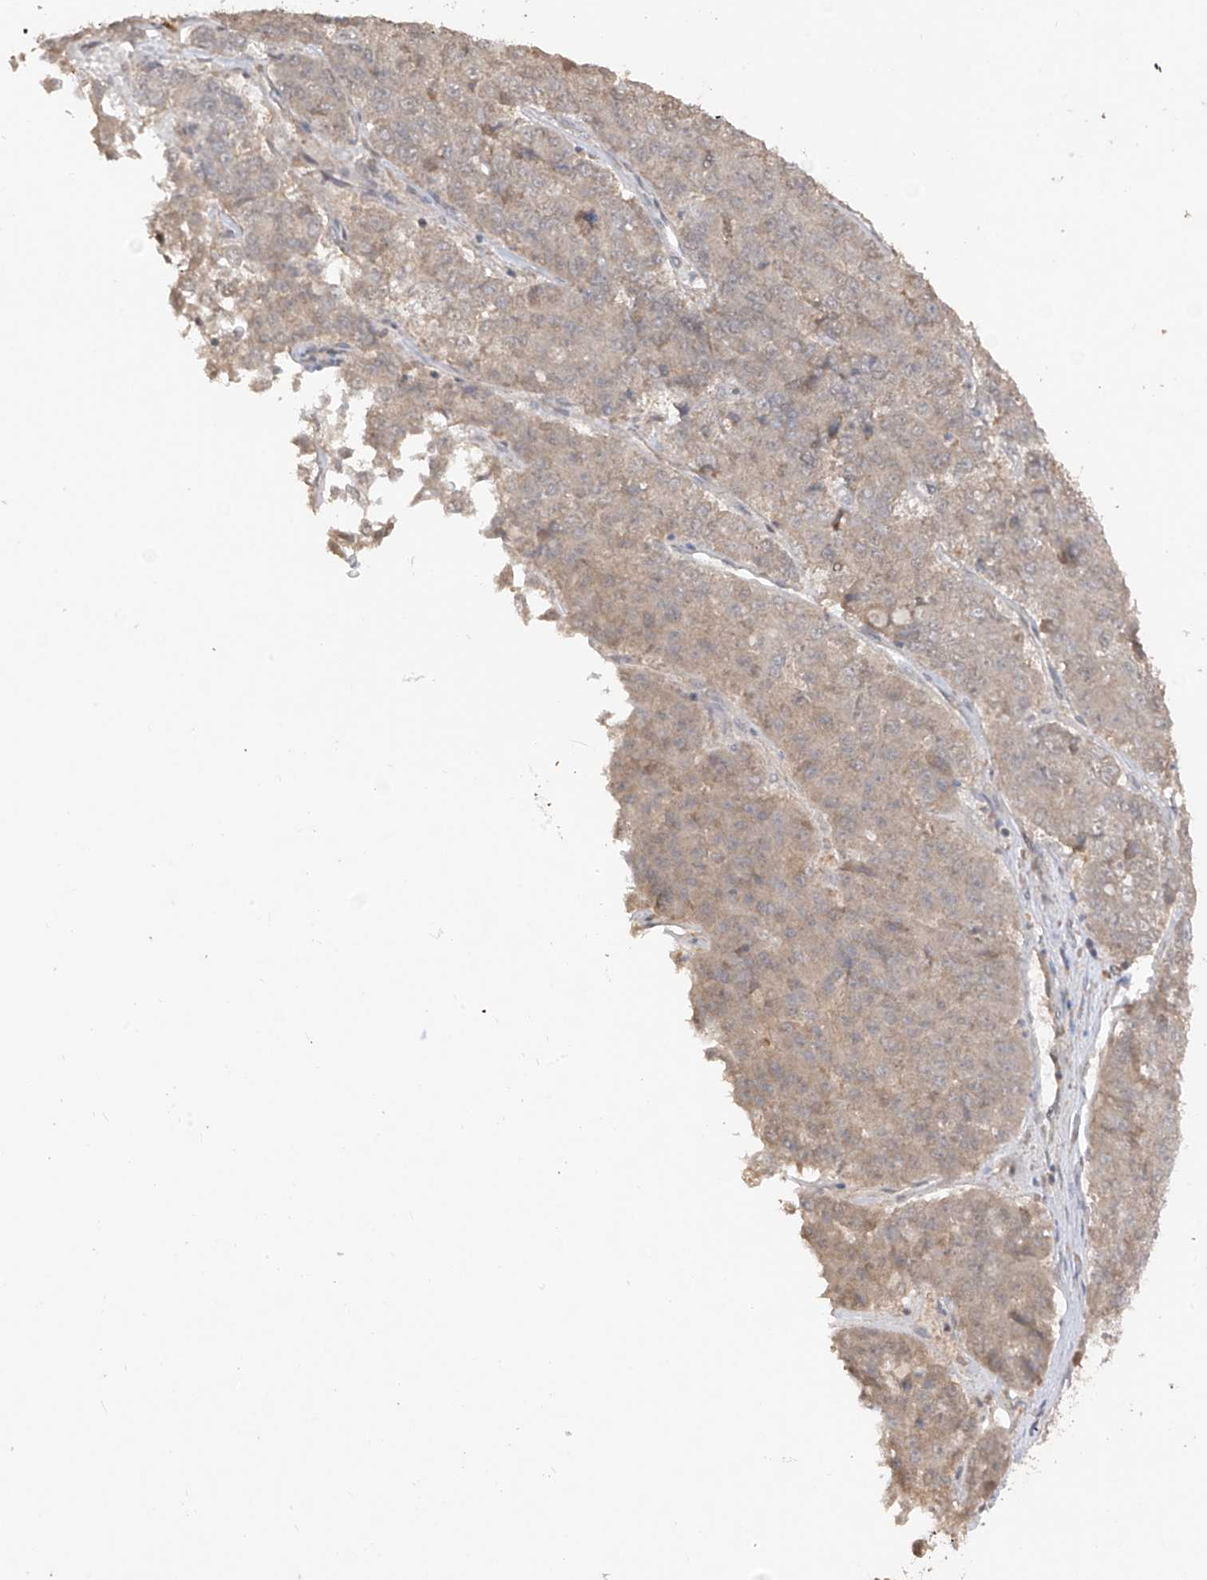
{"staining": {"intensity": "negative", "quantity": "none", "location": "none"}, "tissue": "pancreatic cancer", "cell_type": "Tumor cells", "image_type": "cancer", "snomed": [{"axis": "morphology", "description": "Adenocarcinoma, NOS"}, {"axis": "topography", "description": "Pancreas"}], "caption": "Tumor cells are negative for brown protein staining in adenocarcinoma (pancreatic).", "gene": "COLGALT2", "patient": {"sex": "male", "age": 50}}